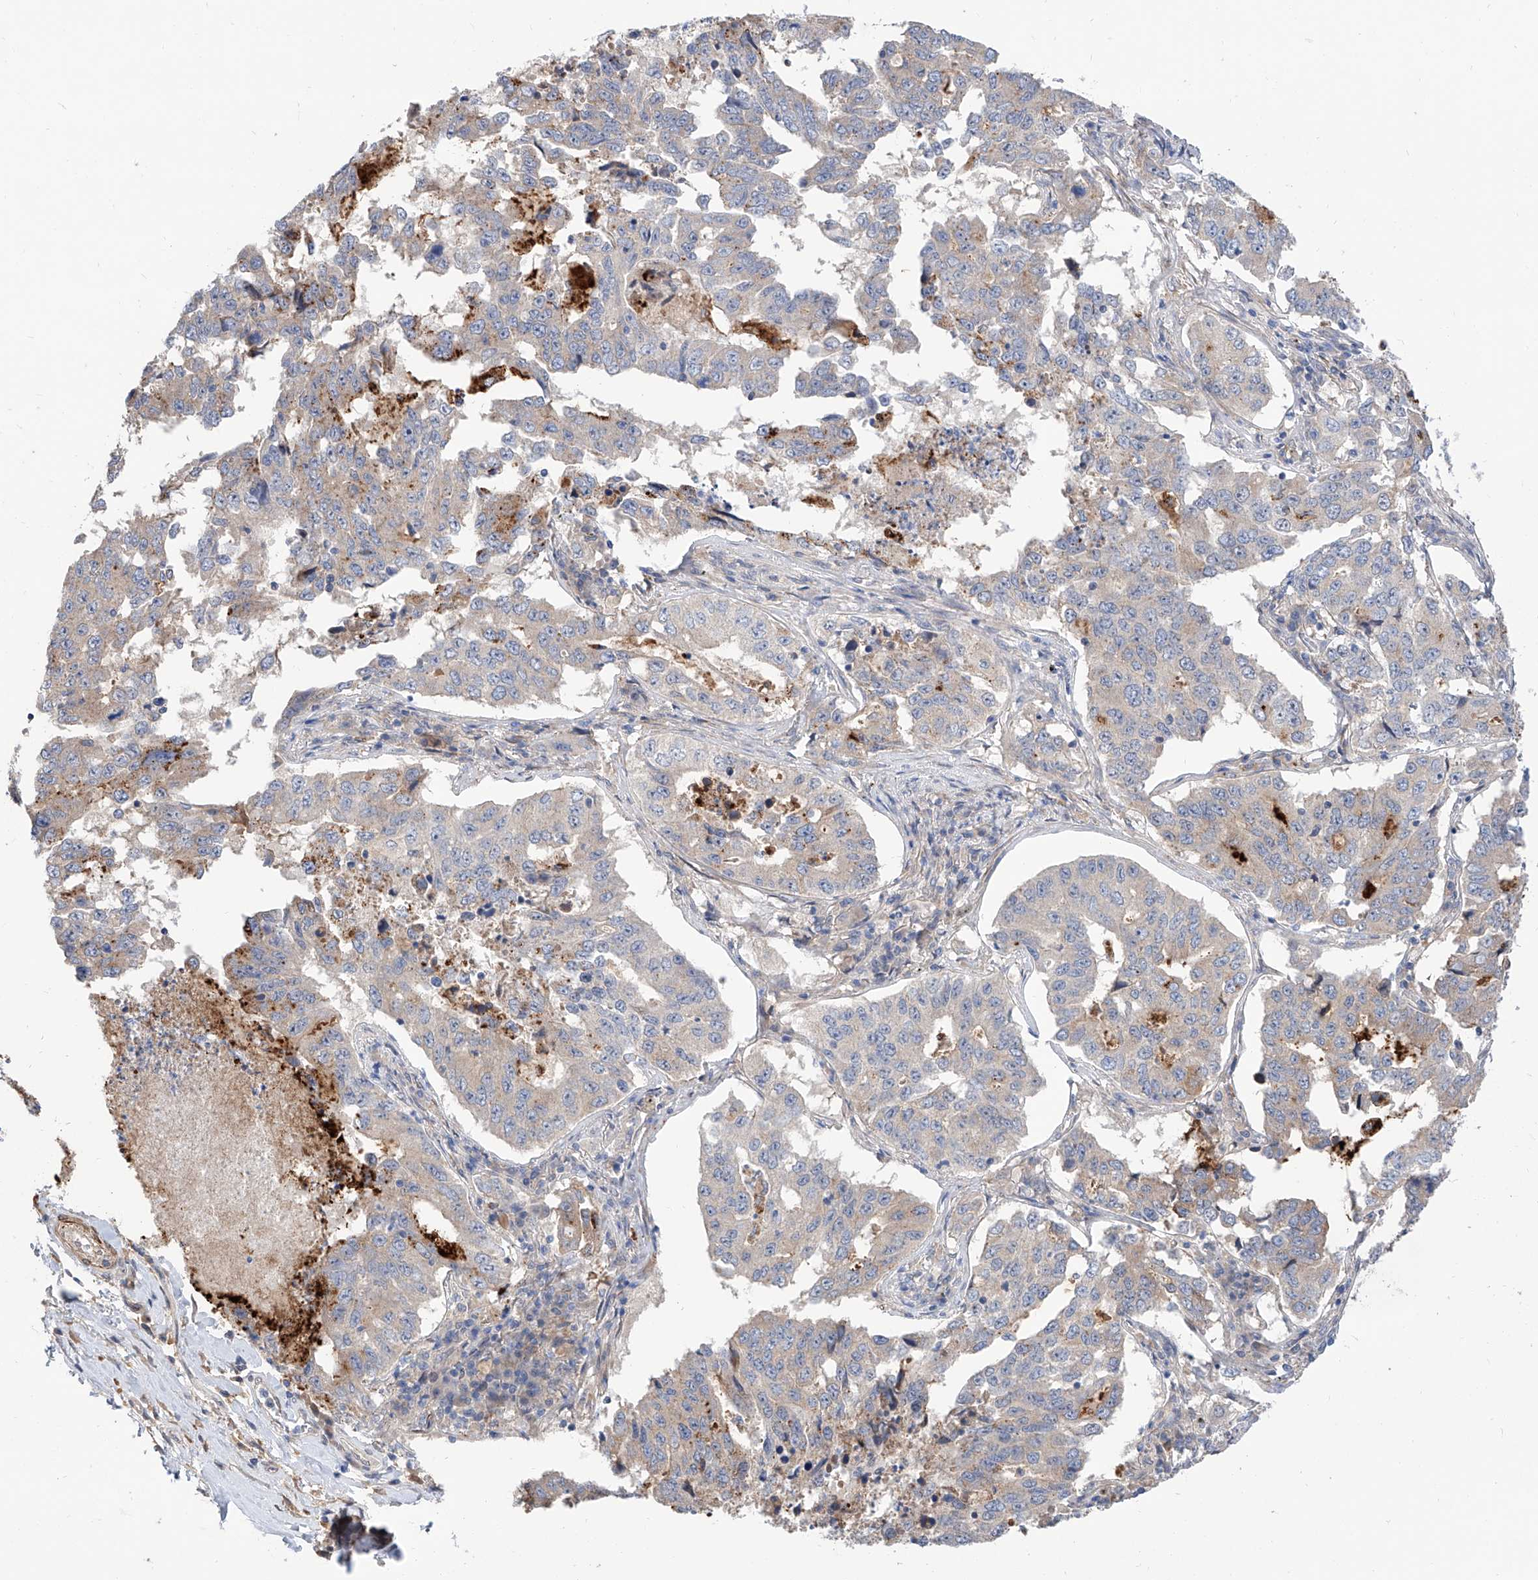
{"staining": {"intensity": "weak", "quantity": "<25%", "location": "cytoplasmic/membranous"}, "tissue": "lung cancer", "cell_type": "Tumor cells", "image_type": "cancer", "snomed": [{"axis": "morphology", "description": "Adenocarcinoma, NOS"}, {"axis": "topography", "description": "Lung"}], "caption": "High magnification brightfield microscopy of adenocarcinoma (lung) stained with DAB (3,3'-diaminobenzidine) (brown) and counterstained with hematoxylin (blue): tumor cells show no significant positivity.", "gene": "MAGEE2", "patient": {"sex": "female", "age": 51}}